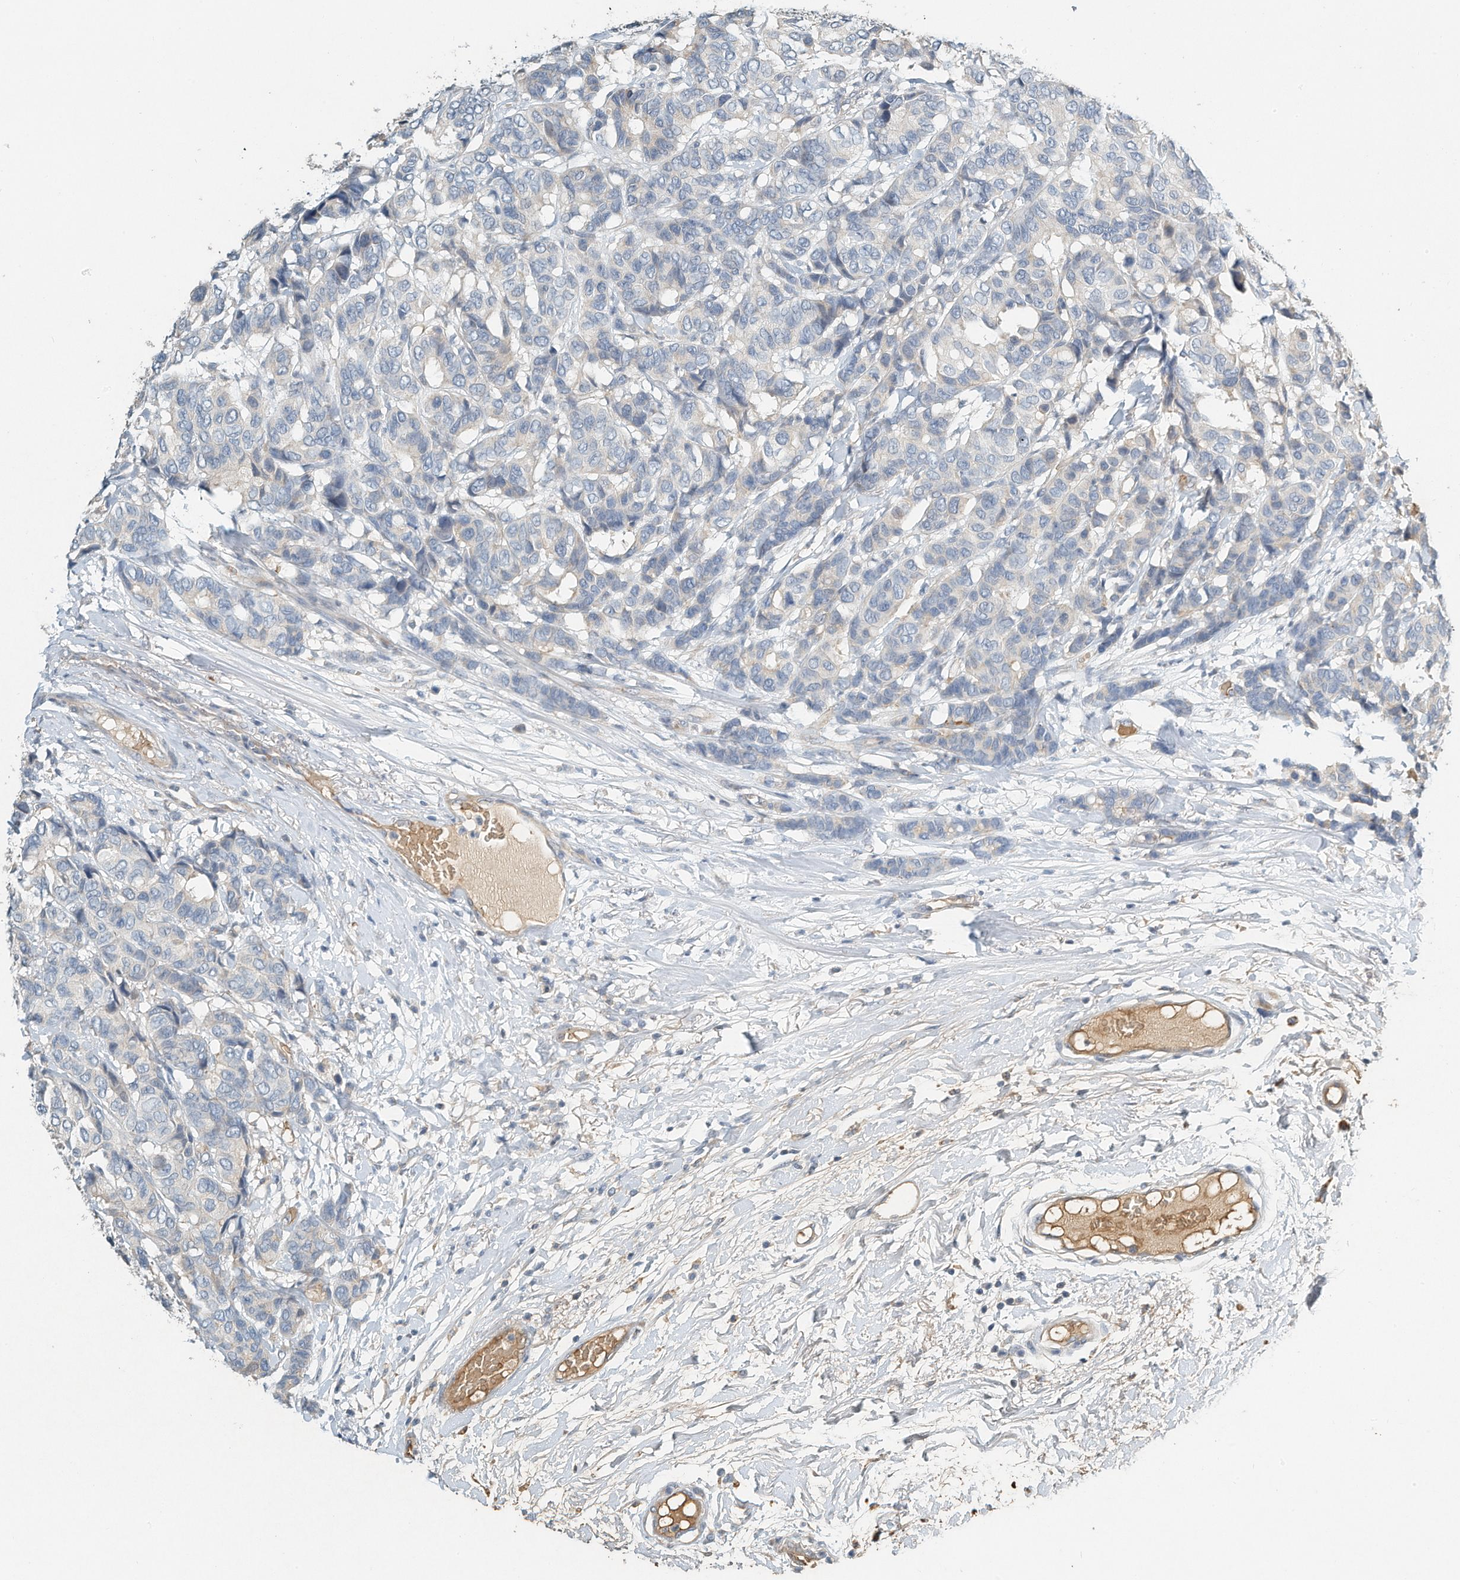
{"staining": {"intensity": "negative", "quantity": "none", "location": "none"}, "tissue": "breast cancer", "cell_type": "Tumor cells", "image_type": "cancer", "snomed": [{"axis": "morphology", "description": "Duct carcinoma"}, {"axis": "topography", "description": "Breast"}], "caption": "A histopathology image of intraductal carcinoma (breast) stained for a protein demonstrates no brown staining in tumor cells.", "gene": "RCAN3", "patient": {"sex": "female", "age": 87}}